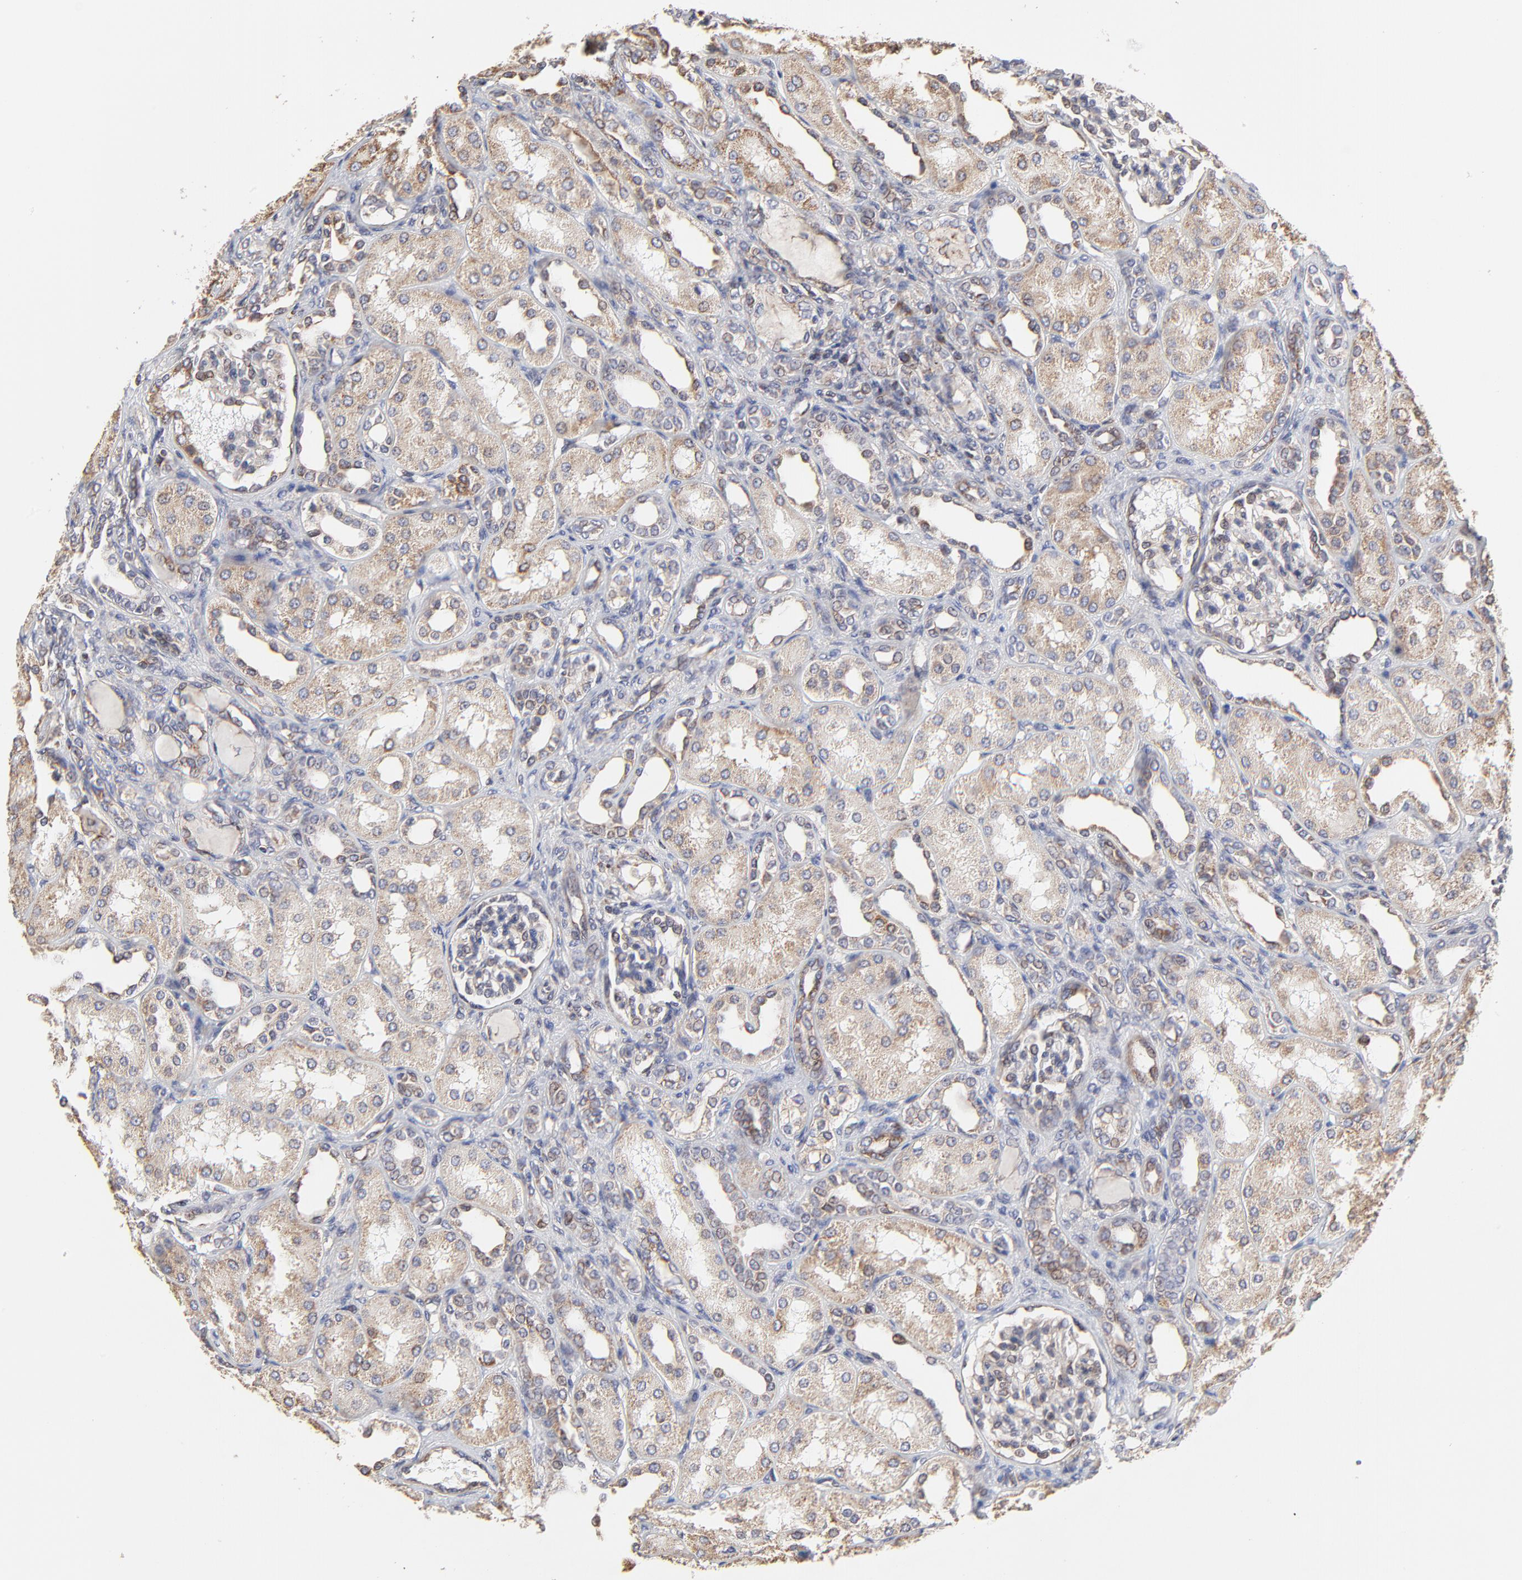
{"staining": {"intensity": "negative", "quantity": "none", "location": "none"}, "tissue": "kidney", "cell_type": "Cells in glomeruli", "image_type": "normal", "snomed": [{"axis": "morphology", "description": "Normal tissue, NOS"}, {"axis": "topography", "description": "Kidney"}], "caption": "Protein analysis of benign kidney reveals no significant expression in cells in glomeruli. (DAB (3,3'-diaminobenzidine) immunohistochemistry (IHC), high magnification).", "gene": "ZNF550", "patient": {"sex": "male", "age": 7}}